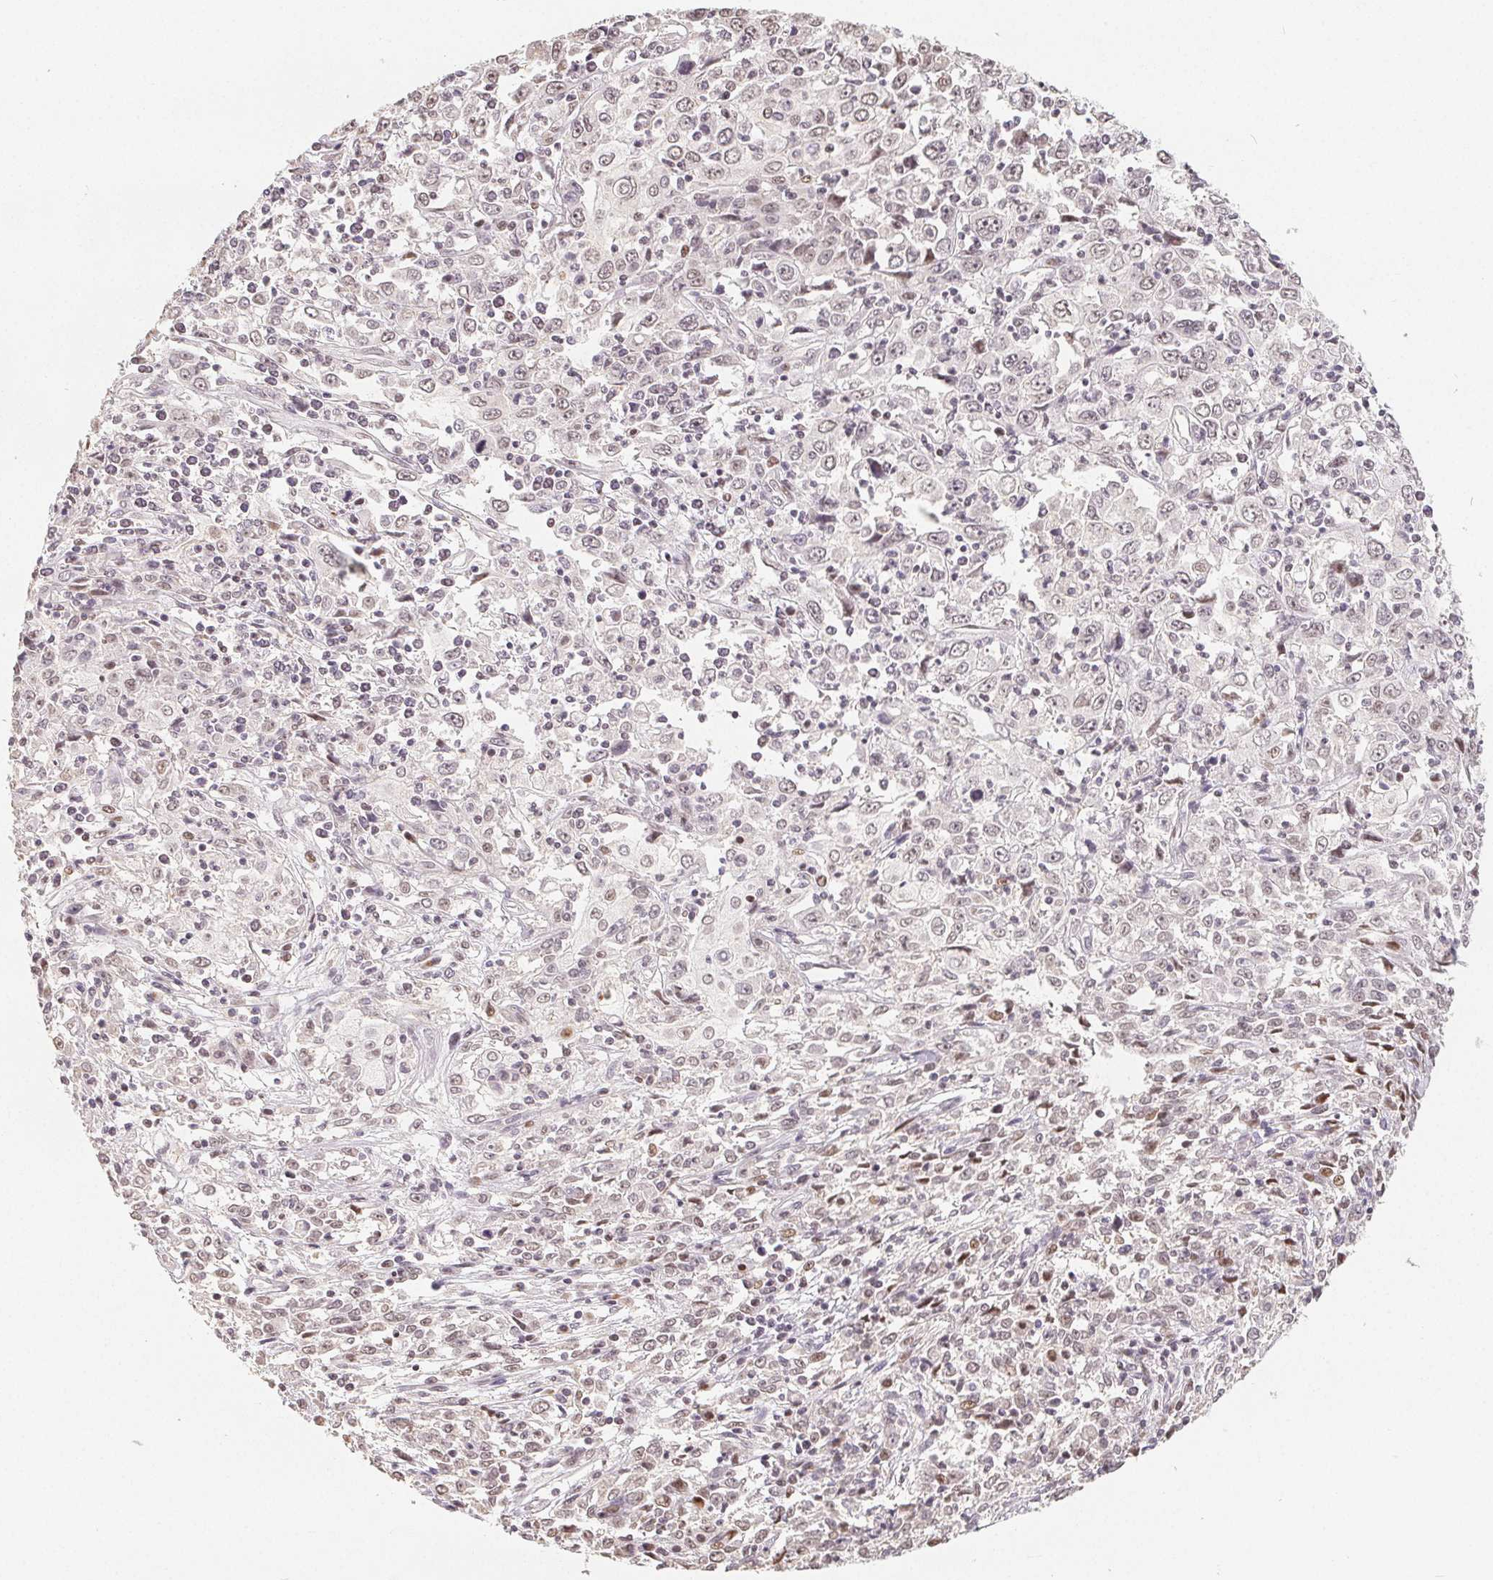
{"staining": {"intensity": "weak", "quantity": "<25%", "location": "nuclear"}, "tissue": "cervical cancer", "cell_type": "Tumor cells", "image_type": "cancer", "snomed": [{"axis": "morphology", "description": "Adenocarcinoma, NOS"}, {"axis": "topography", "description": "Cervix"}], "caption": "This micrograph is of cervical cancer (adenocarcinoma) stained with IHC to label a protein in brown with the nuclei are counter-stained blue. There is no staining in tumor cells.", "gene": "CCDC138", "patient": {"sex": "female", "age": 40}}